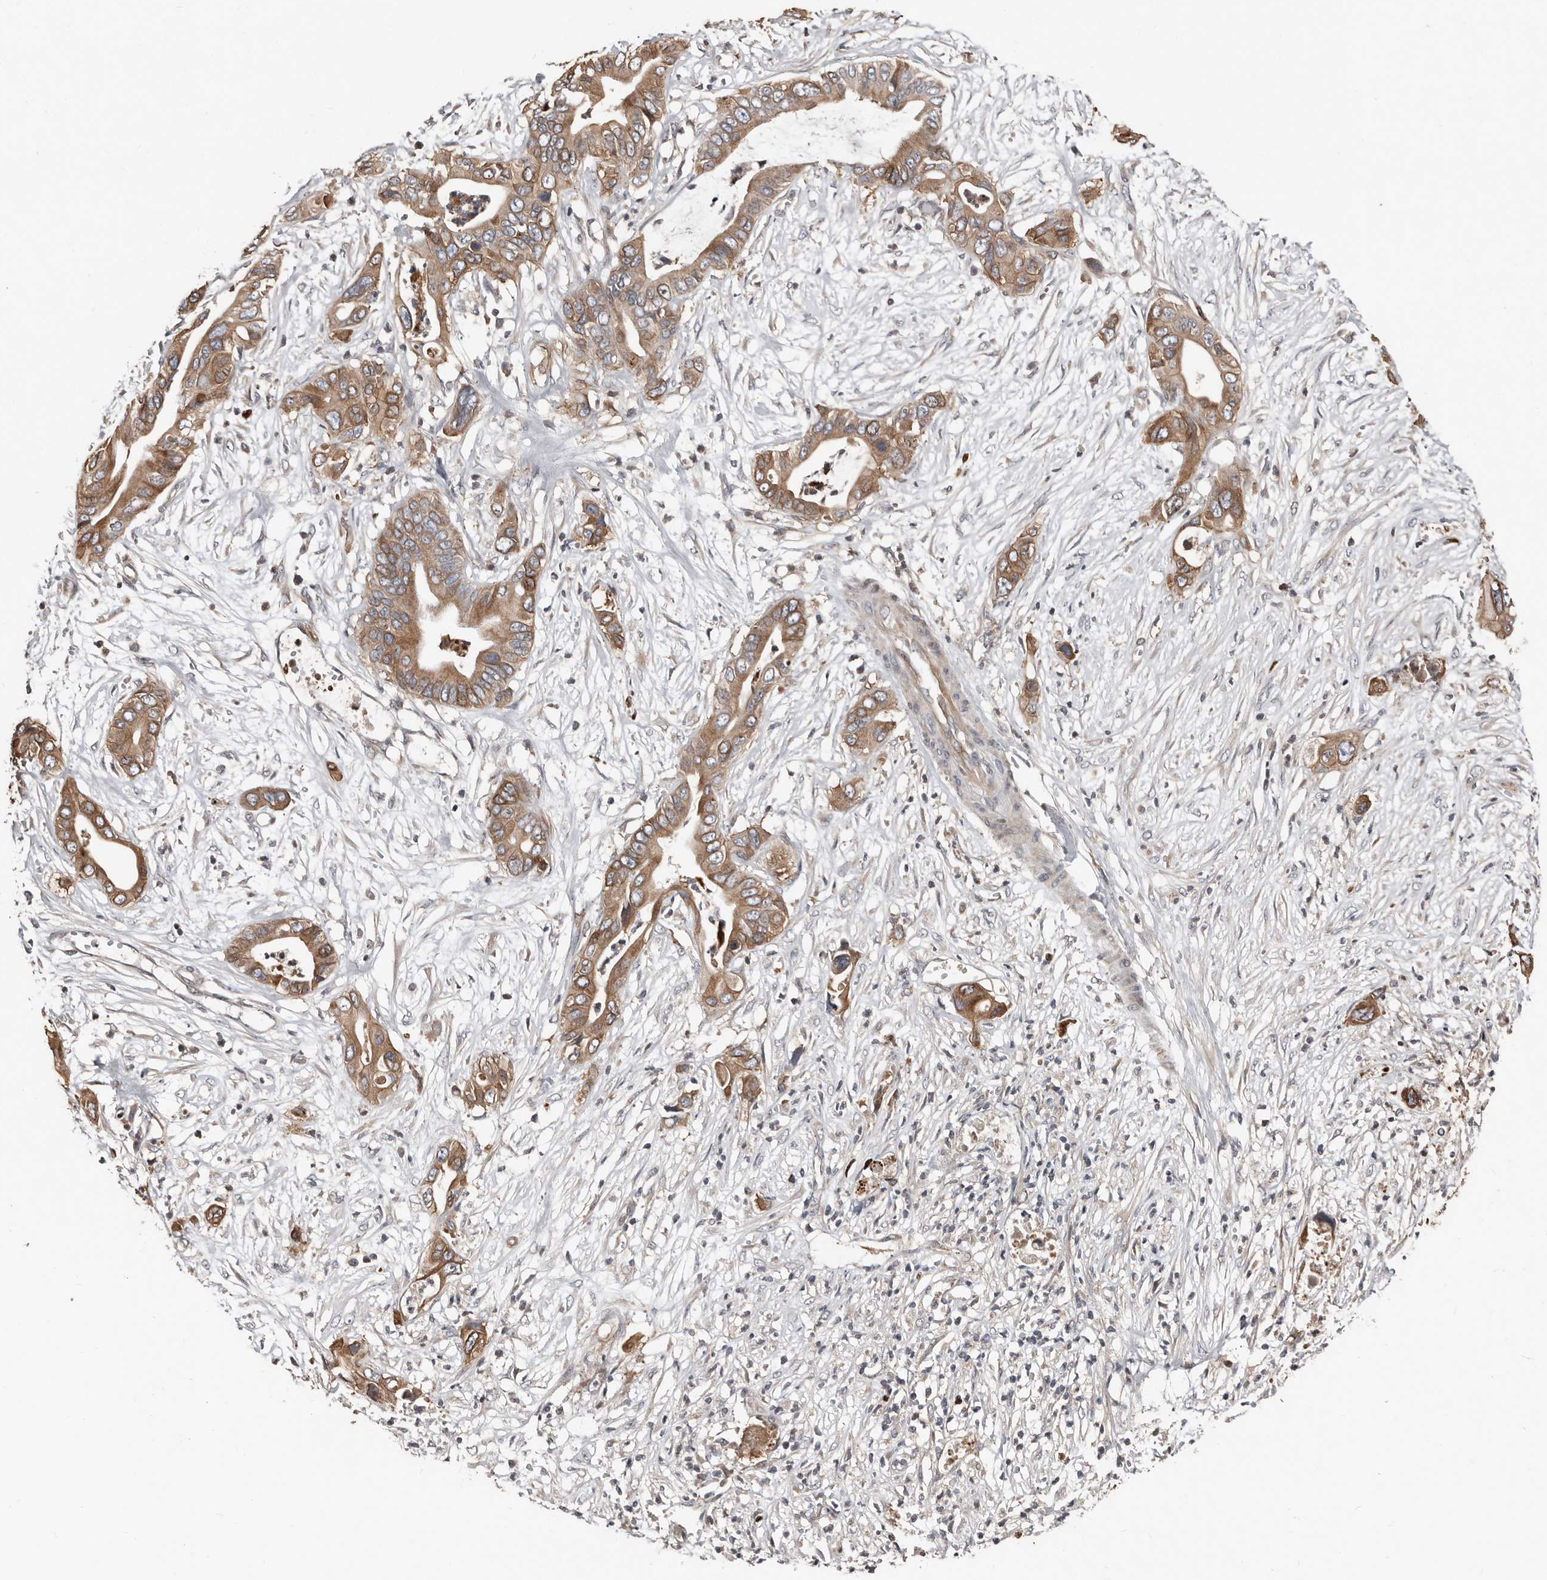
{"staining": {"intensity": "moderate", "quantity": ">75%", "location": "cytoplasmic/membranous"}, "tissue": "pancreatic cancer", "cell_type": "Tumor cells", "image_type": "cancer", "snomed": [{"axis": "morphology", "description": "Adenocarcinoma, NOS"}, {"axis": "topography", "description": "Pancreas"}], "caption": "High-magnification brightfield microscopy of pancreatic cancer stained with DAB (brown) and counterstained with hematoxylin (blue). tumor cells exhibit moderate cytoplasmic/membranous staining is present in approximately>75% of cells.", "gene": "SMYD4", "patient": {"sex": "male", "age": 66}}